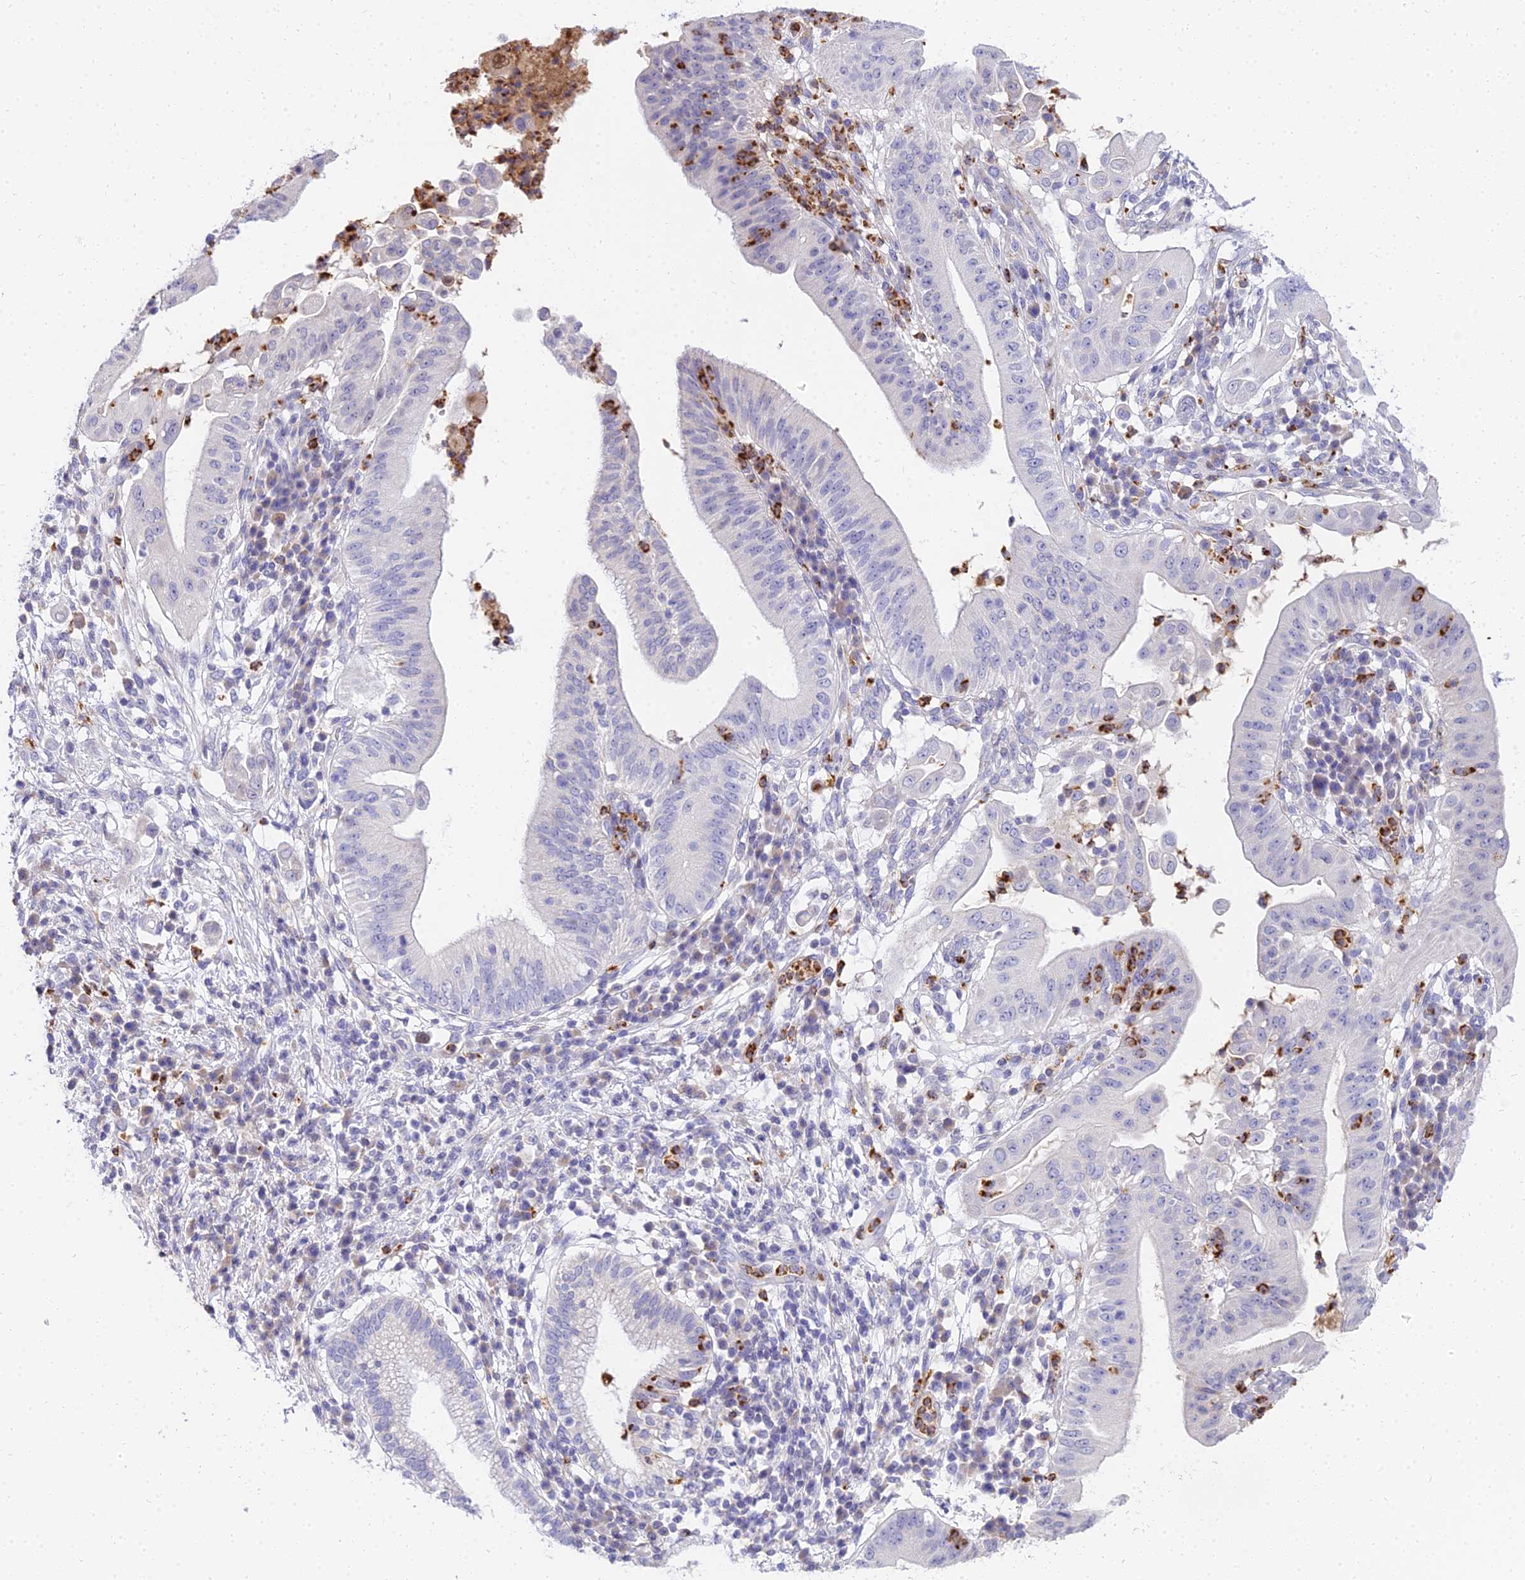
{"staining": {"intensity": "negative", "quantity": "none", "location": "none"}, "tissue": "pancreatic cancer", "cell_type": "Tumor cells", "image_type": "cancer", "snomed": [{"axis": "morphology", "description": "Adenocarcinoma, NOS"}, {"axis": "topography", "description": "Pancreas"}], "caption": "IHC micrograph of neoplastic tissue: human pancreatic cancer (adenocarcinoma) stained with DAB shows no significant protein expression in tumor cells.", "gene": "VWC2L", "patient": {"sex": "male", "age": 68}}